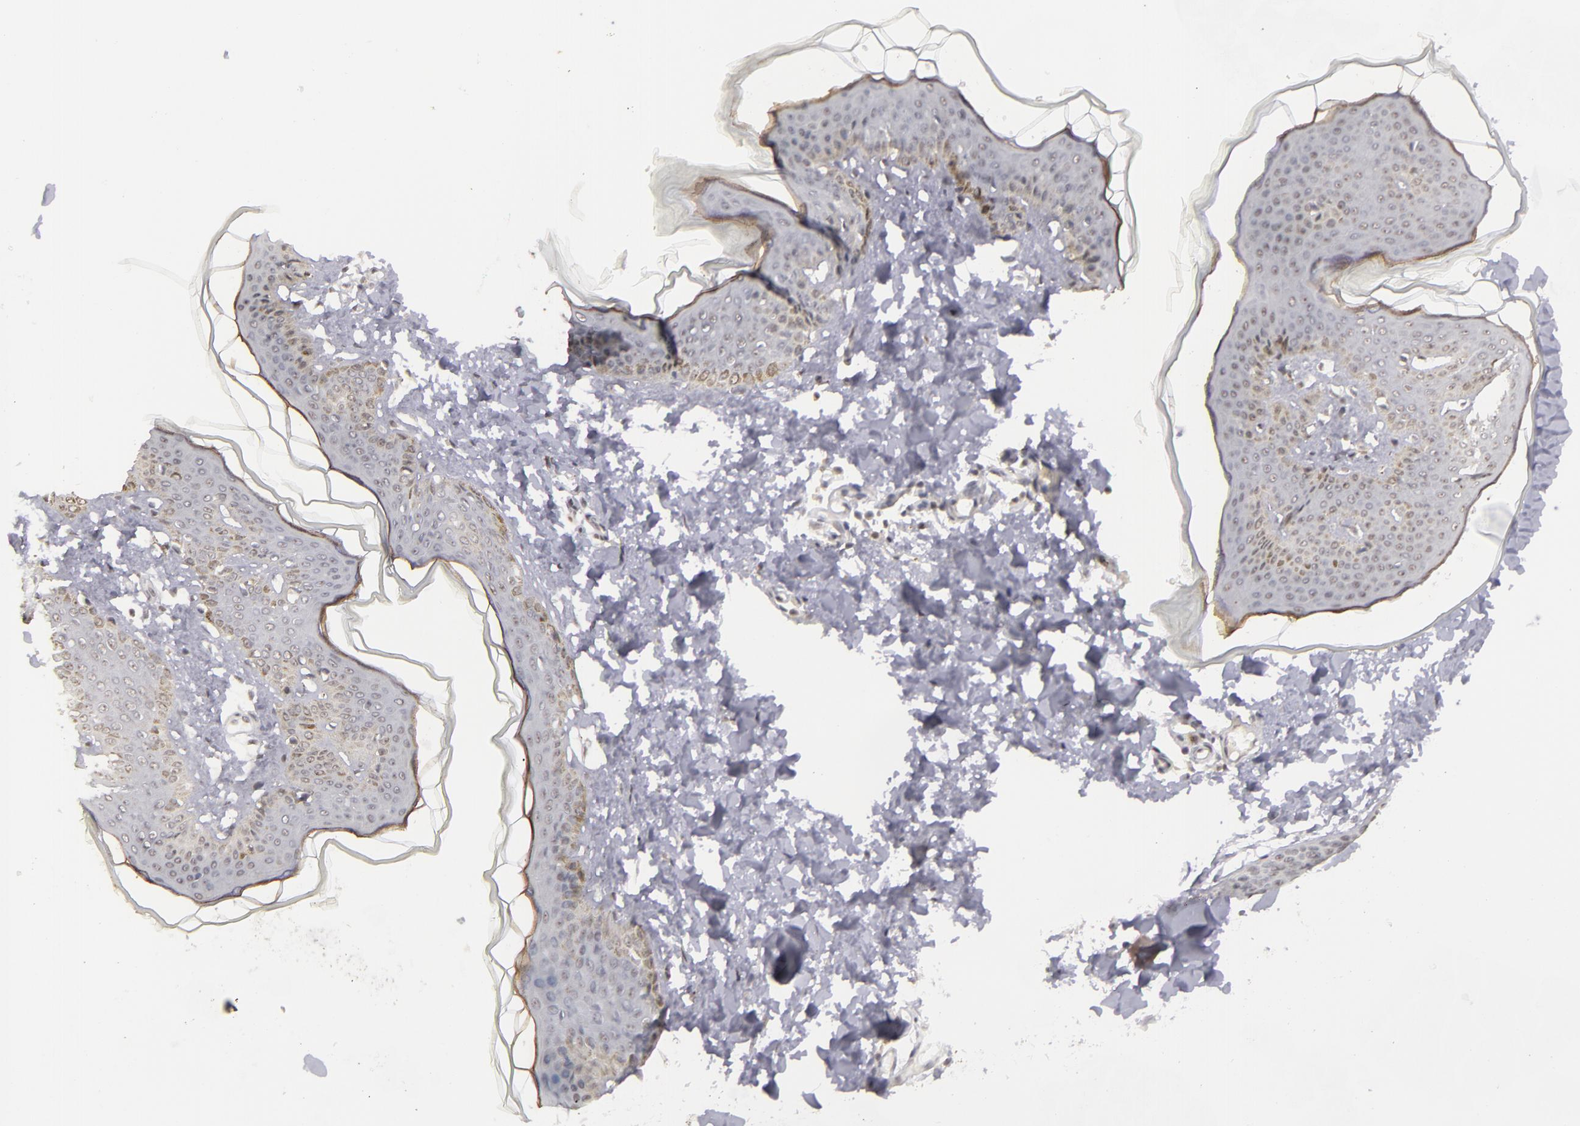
{"staining": {"intensity": "negative", "quantity": "none", "location": "none"}, "tissue": "skin", "cell_type": "Fibroblasts", "image_type": "normal", "snomed": [{"axis": "morphology", "description": "Normal tissue, NOS"}, {"axis": "topography", "description": "Skin"}], "caption": "The photomicrograph displays no significant expression in fibroblasts of skin.", "gene": "RRP7A", "patient": {"sex": "female", "age": 17}}